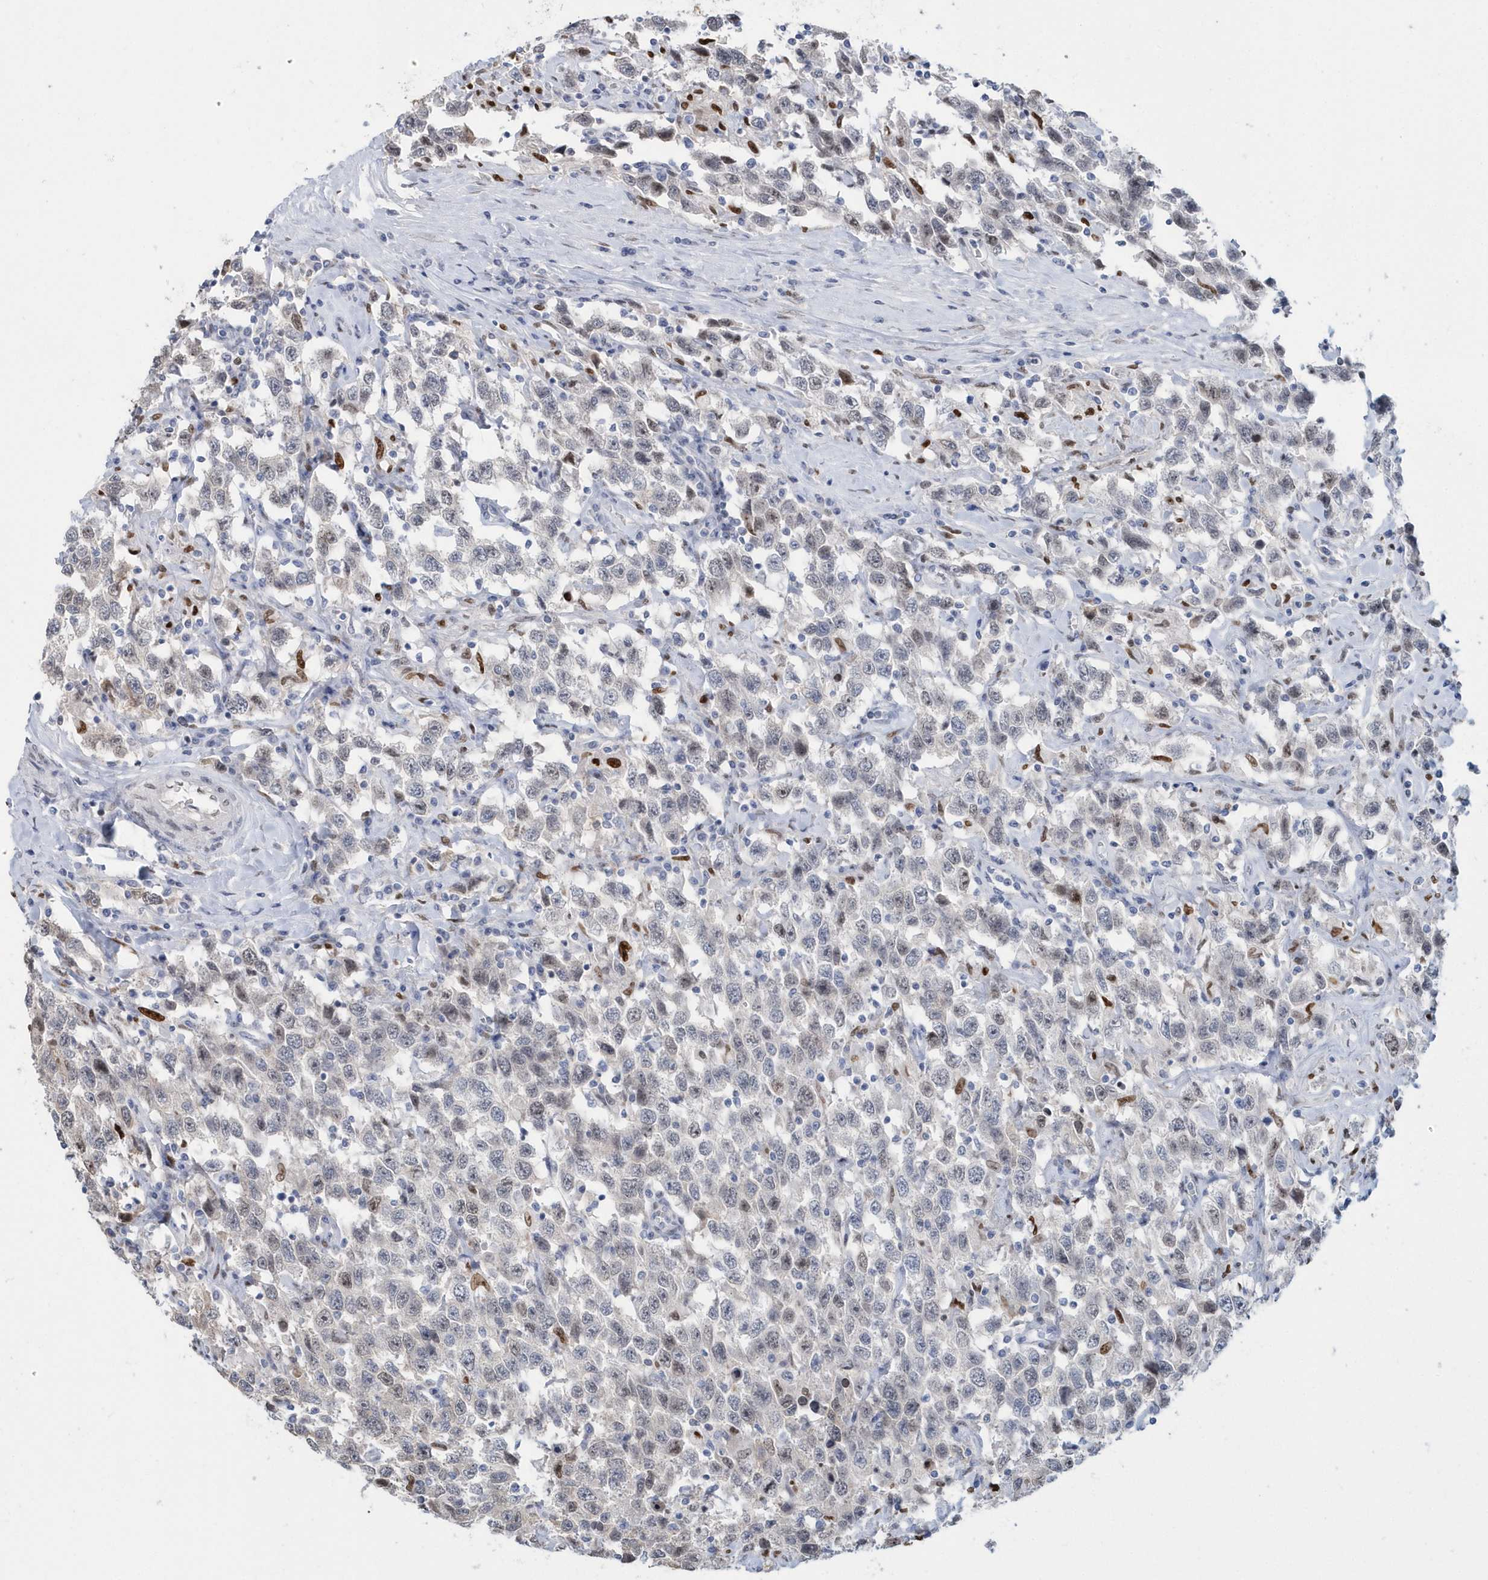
{"staining": {"intensity": "moderate", "quantity": "<25%", "location": "nuclear"}, "tissue": "testis cancer", "cell_type": "Tumor cells", "image_type": "cancer", "snomed": [{"axis": "morphology", "description": "Seminoma, NOS"}, {"axis": "topography", "description": "Testis"}], "caption": "Human testis seminoma stained for a protein (brown) reveals moderate nuclear positive staining in approximately <25% of tumor cells.", "gene": "MACROH2A2", "patient": {"sex": "male", "age": 41}}